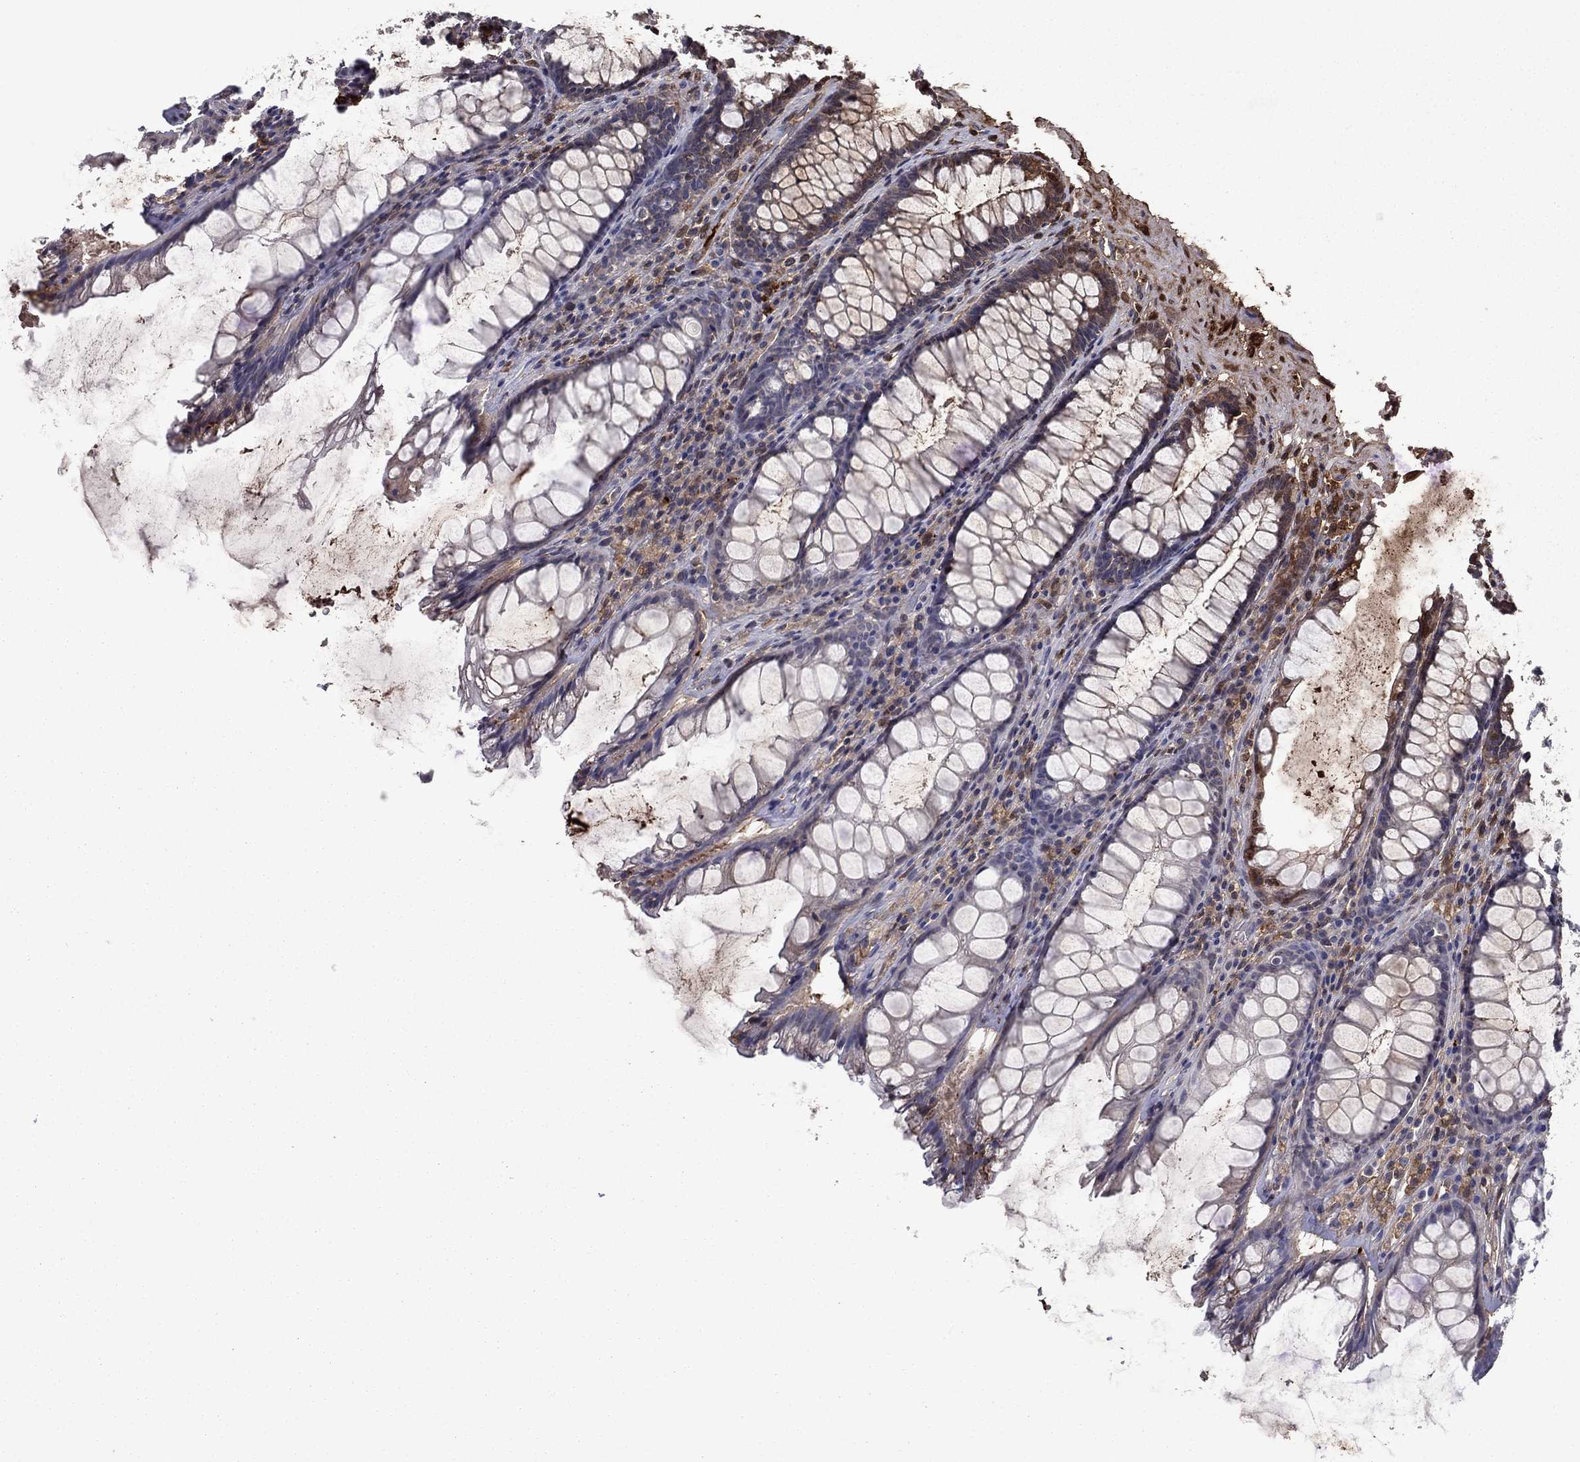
{"staining": {"intensity": "negative", "quantity": "none", "location": "none"}, "tissue": "rectum", "cell_type": "Glandular cells", "image_type": "normal", "snomed": [{"axis": "morphology", "description": "Normal tissue, NOS"}, {"axis": "topography", "description": "Rectum"}], "caption": "IHC of unremarkable rectum exhibits no staining in glandular cells.", "gene": "HPX", "patient": {"sex": "male", "age": 72}}